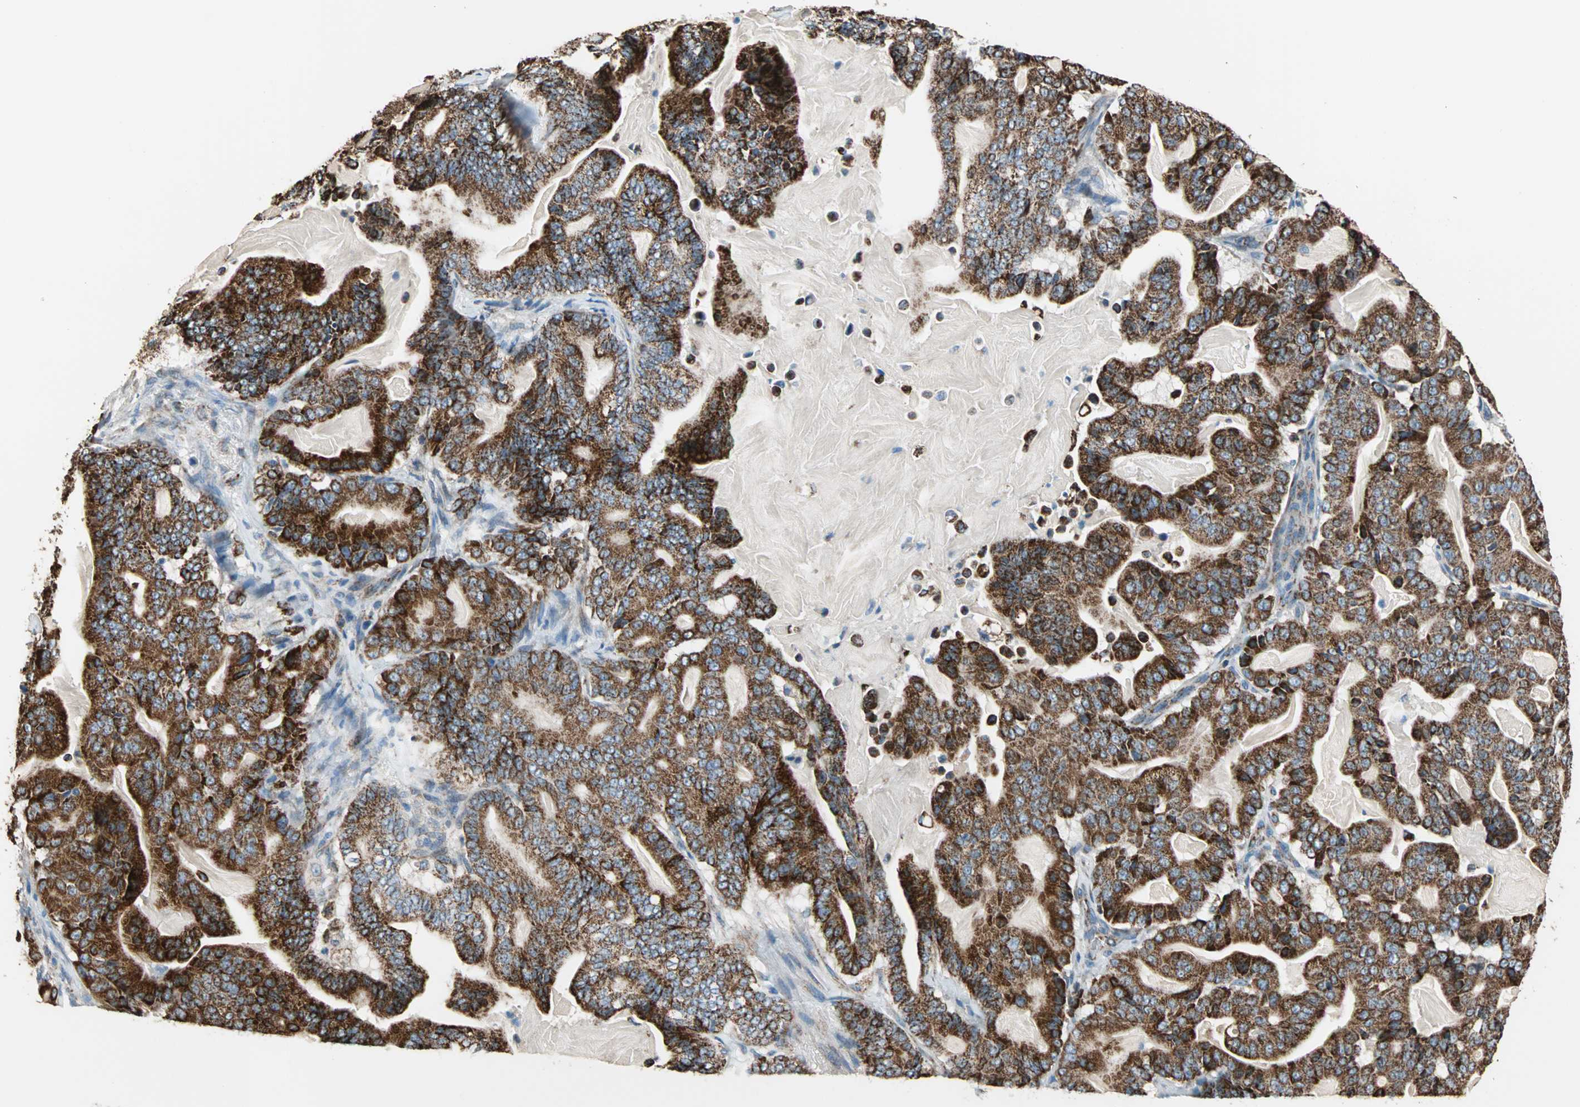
{"staining": {"intensity": "strong", "quantity": ">75%", "location": "cytoplasmic/membranous"}, "tissue": "pancreatic cancer", "cell_type": "Tumor cells", "image_type": "cancer", "snomed": [{"axis": "morphology", "description": "Adenocarcinoma, NOS"}, {"axis": "topography", "description": "Pancreas"}], "caption": "DAB (3,3'-diaminobenzidine) immunohistochemical staining of pancreatic adenocarcinoma shows strong cytoplasmic/membranous protein expression in approximately >75% of tumor cells.", "gene": "TST", "patient": {"sex": "male", "age": 63}}